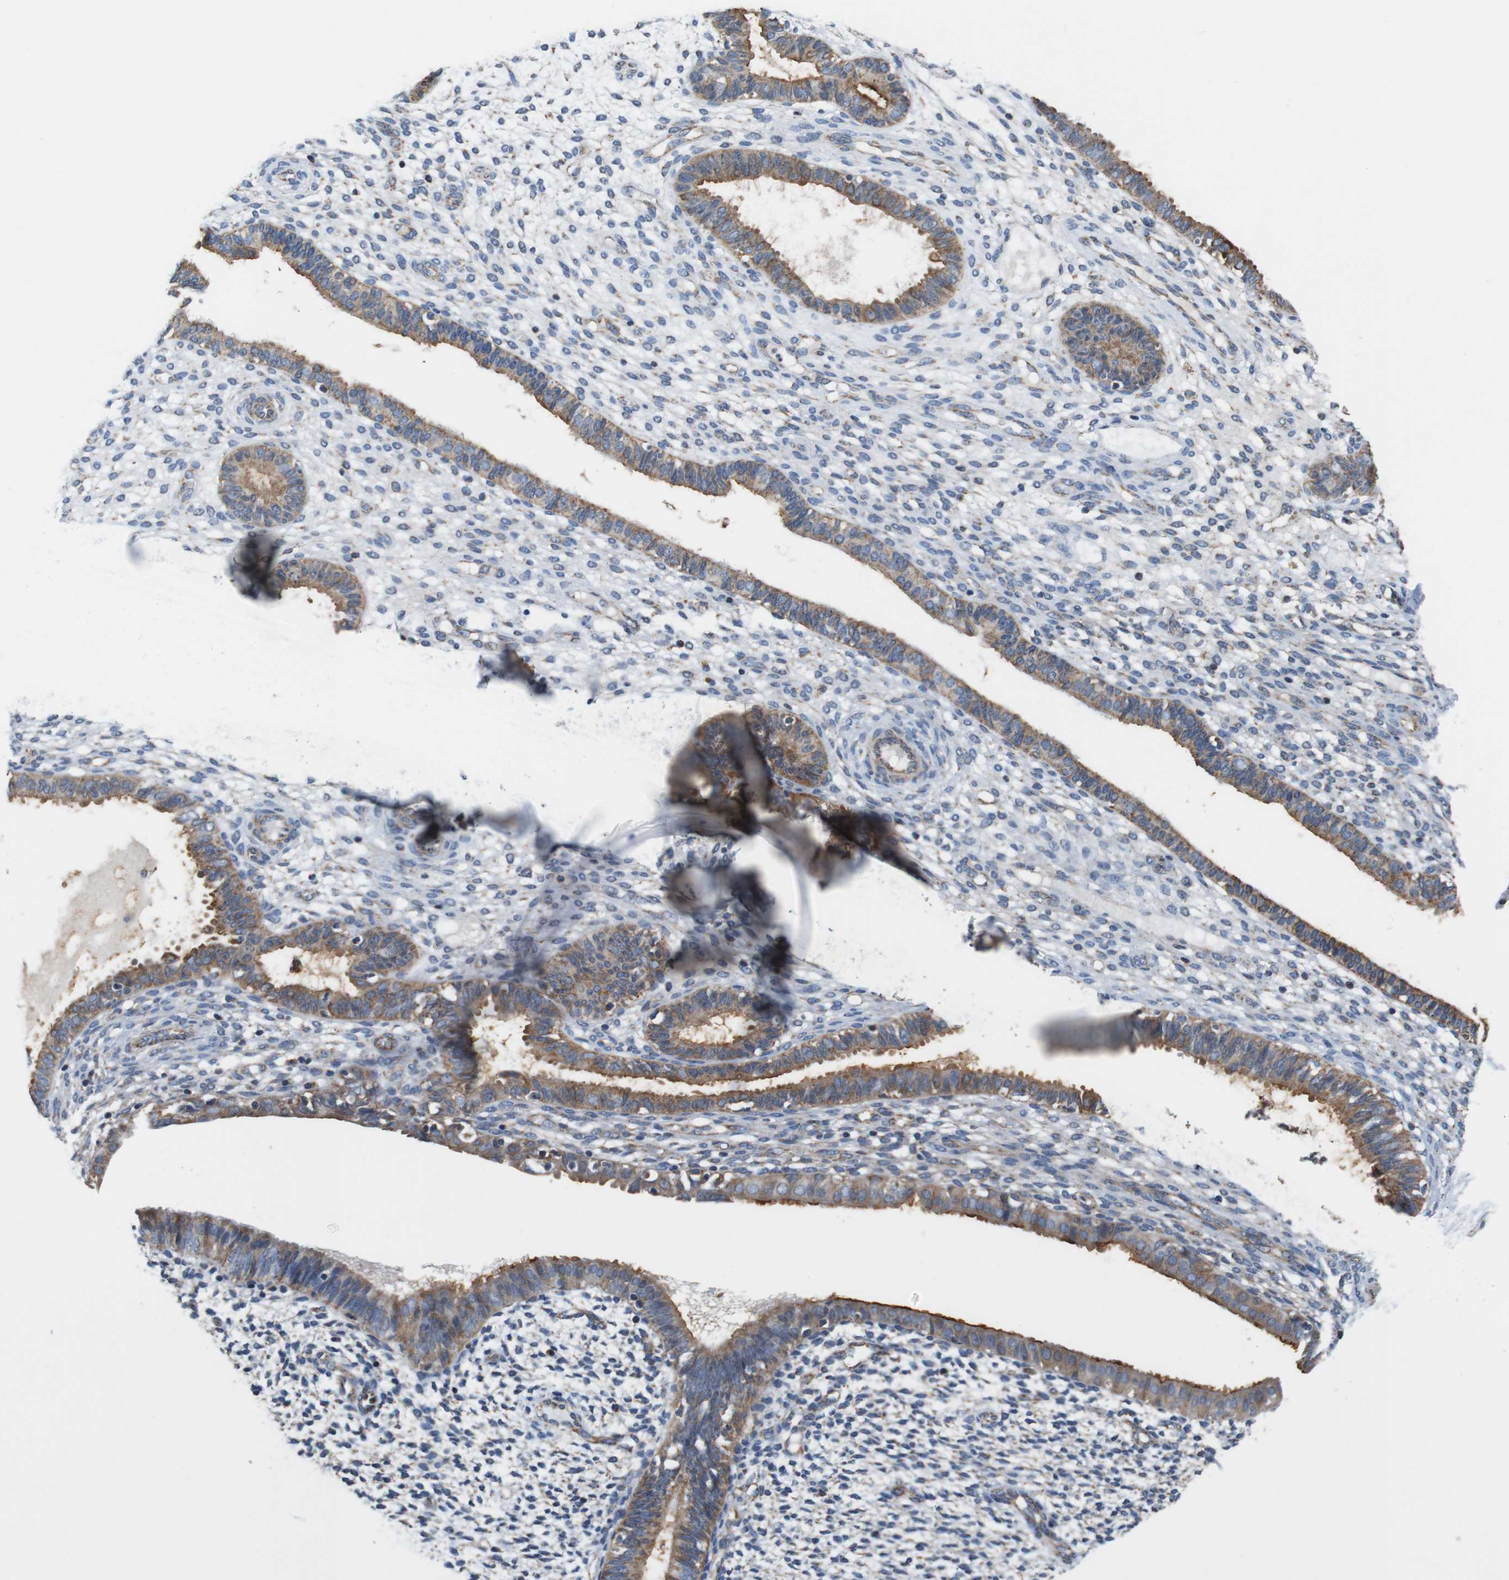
{"staining": {"intensity": "negative", "quantity": "none", "location": "none"}, "tissue": "endometrium", "cell_type": "Cells in endometrial stroma", "image_type": "normal", "snomed": [{"axis": "morphology", "description": "Normal tissue, NOS"}, {"axis": "topography", "description": "Endometrium"}], "caption": "An immunohistochemistry (IHC) image of unremarkable endometrium is shown. There is no staining in cells in endometrial stroma of endometrium. (Brightfield microscopy of DAB IHC at high magnification).", "gene": "LRP4", "patient": {"sex": "female", "age": 61}}